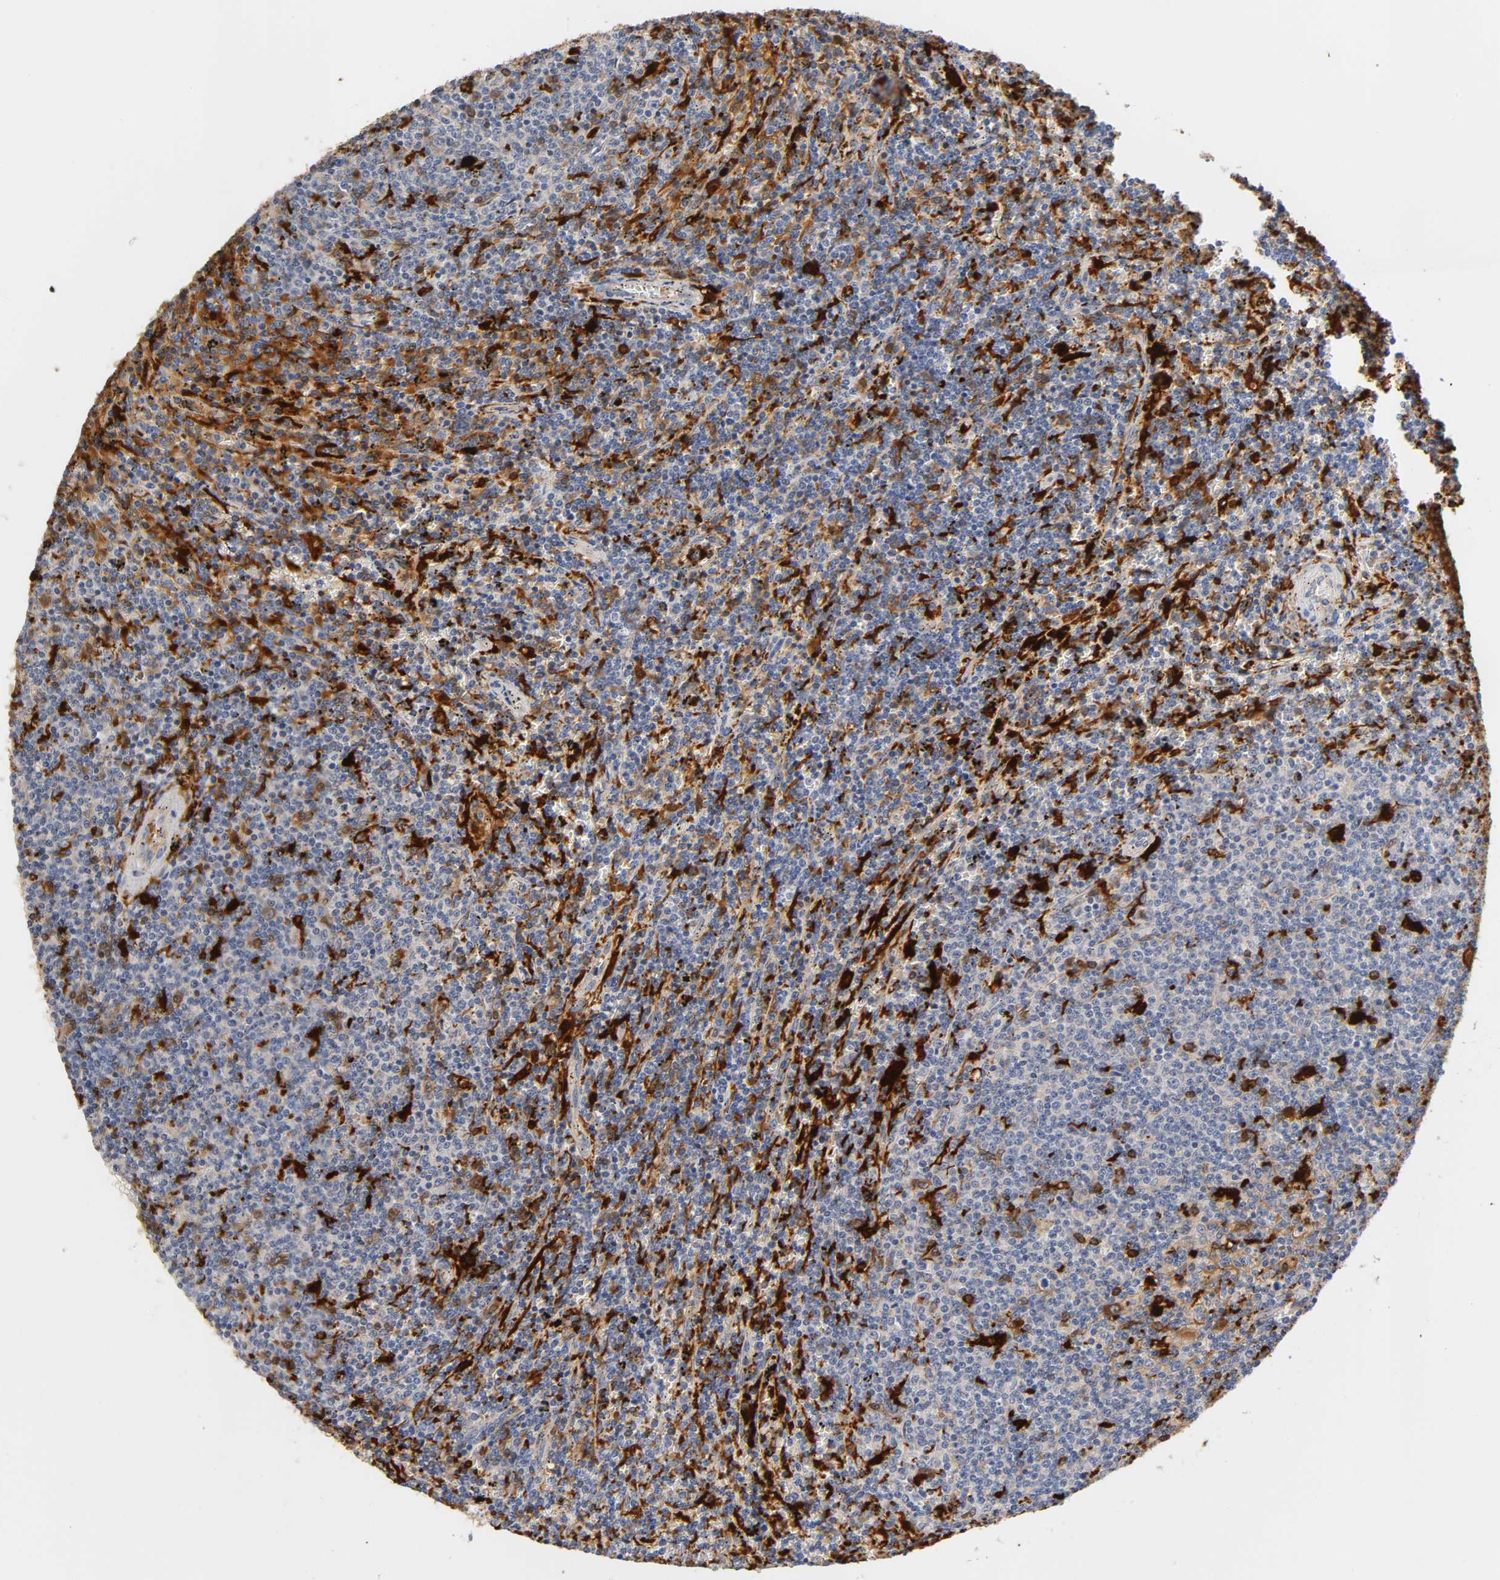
{"staining": {"intensity": "moderate", "quantity": "25%-75%", "location": "cytoplasmic/membranous"}, "tissue": "lymphoma", "cell_type": "Tumor cells", "image_type": "cancer", "snomed": [{"axis": "morphology", "description": "Malignant lymphoma, non-Hodgkin's type, Low grade"}, {"axis": "topography", "description": "Spleen"}], "caption": "Immunohistochemistry micrograph of human lymphoma stained for a protein (brown), which displays medium levels of moderate cytoplasmic/membranous expression in approximately 25%-75% of tumor cells.", "gene": "IL18", "patient": {"sex": "female", "age": 50}}